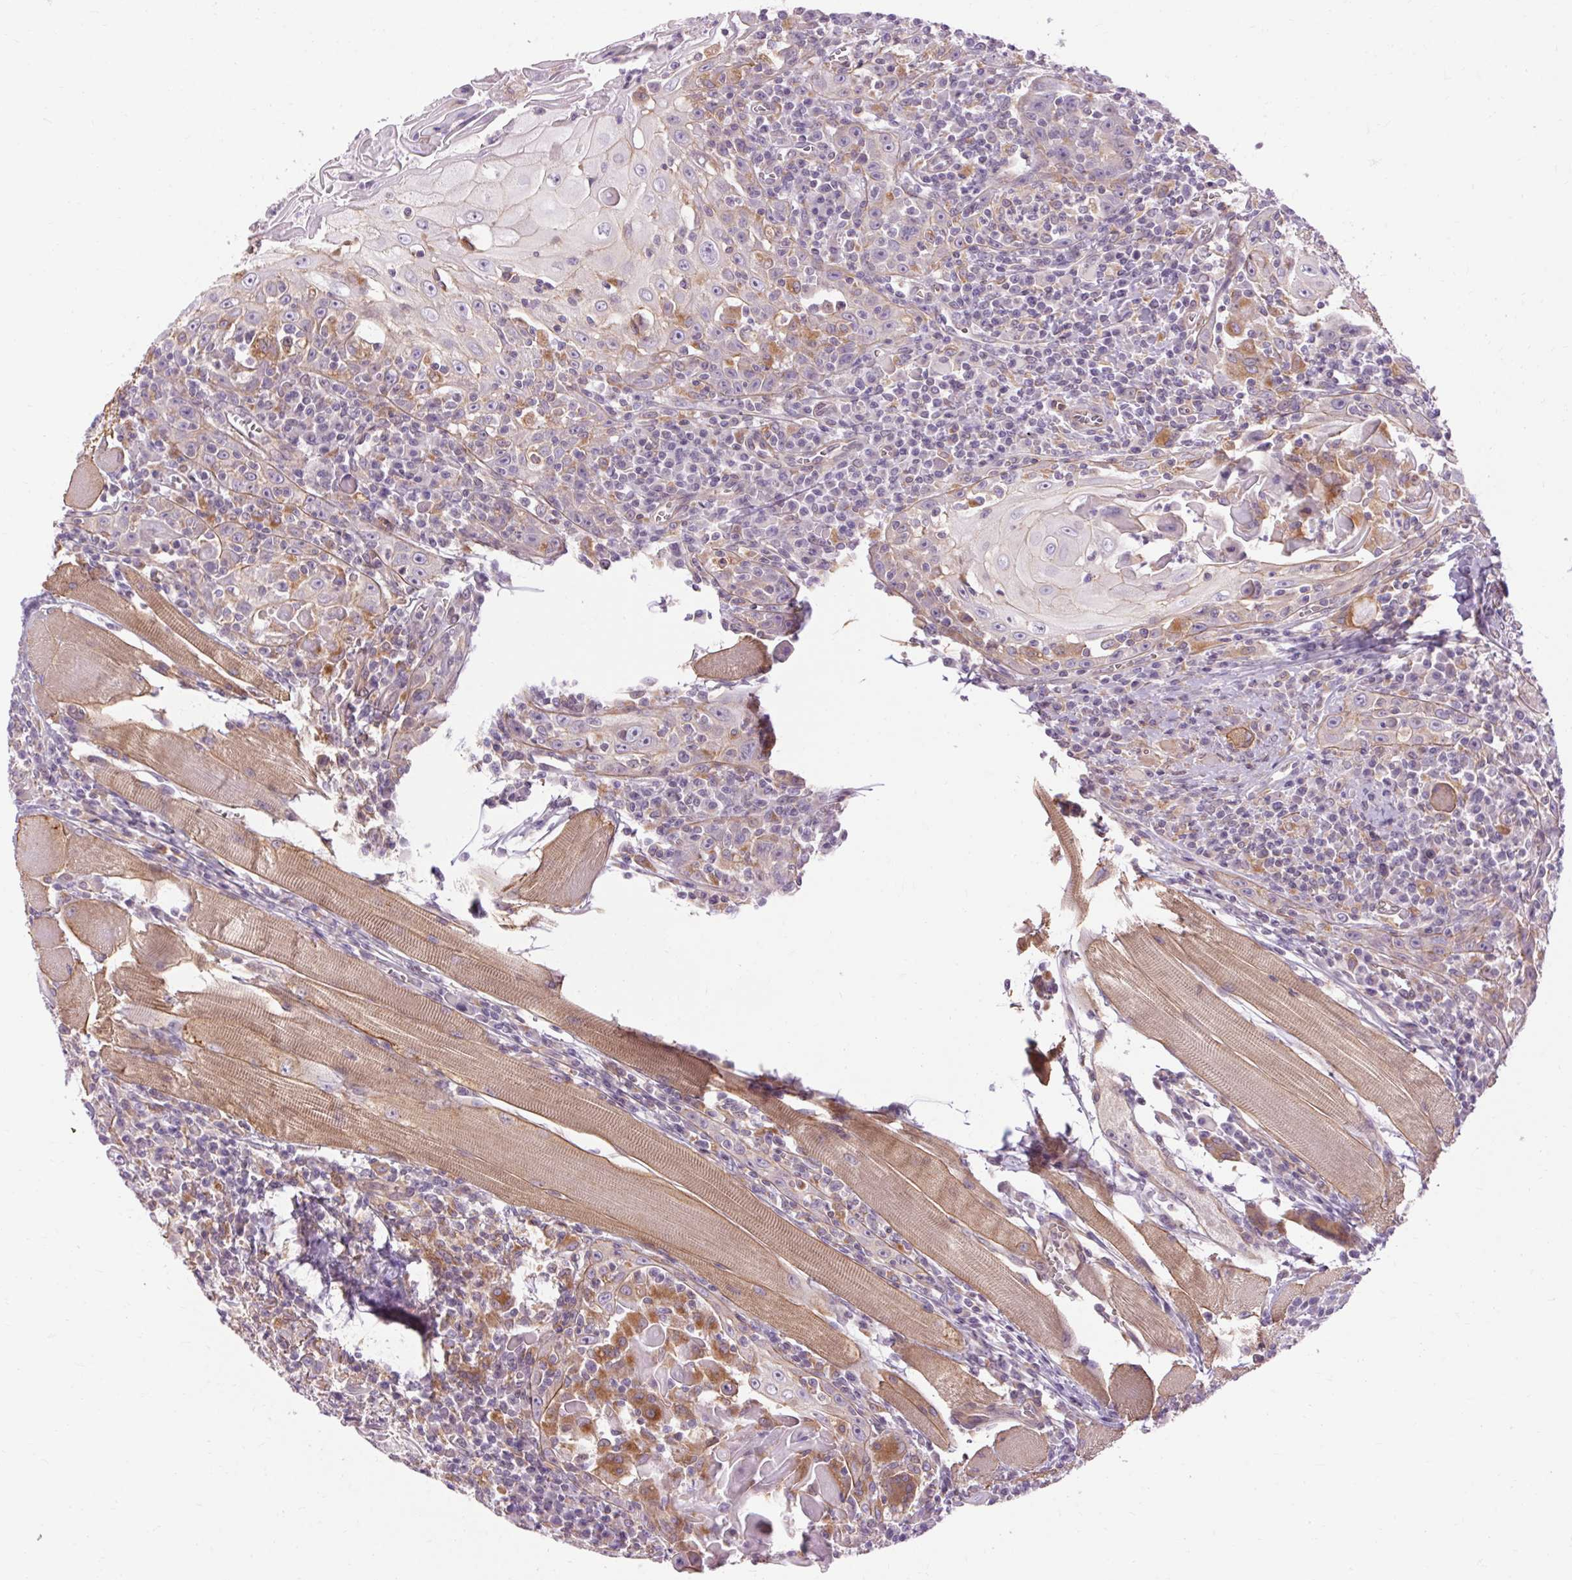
{"staining": {"intensity": "moderate", "quantity": "<25%", "location": "cytoplasmic/membranous"}, "tissue": "head and neck cancer", "cell_type": "Tumor cells", "image_type": "cancer", "snomed": [{"axis": "morphology", "description": "Squamous cell carcinoma, NOS"}, {"axis": "topography", "description": "Head-Neck"}], "caption": "Immunohistochemistry image of neoplastic tissue: human head and neck squamous cell carcinoma stained using IHC displays low levels of moderate protein expression localized specifically in the cytoplasmic/membranous of tumor cells, appearing as a cytoplasmic/membranous brown color.", "gene": "TM6SF1", "patient": {"sex": "male", "age": 52}}